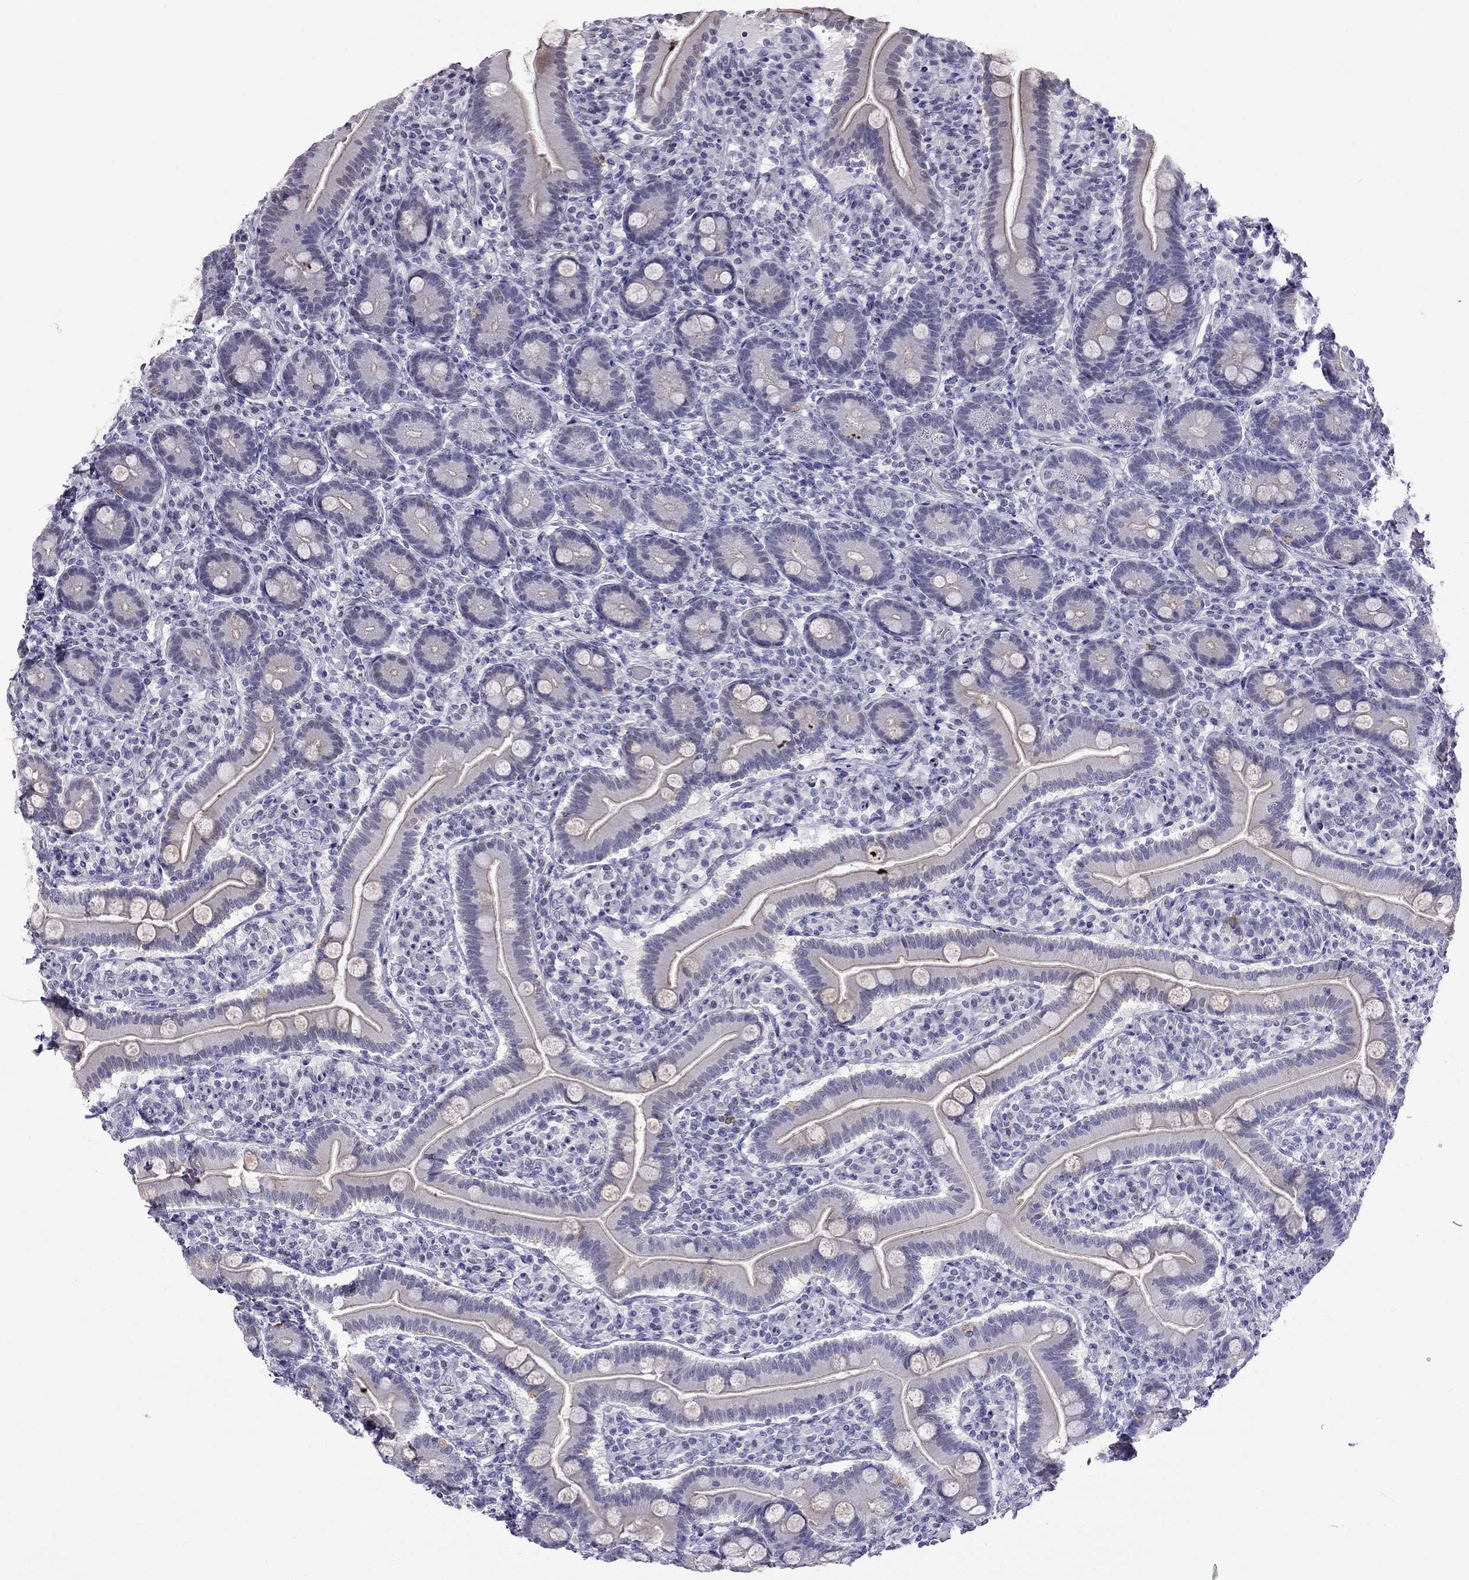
{"staining": {"intensity": "weak", "quantity": "25%-75%", "location": "cytoplasmic/membranous"}, "tissue": "small intestine", "cell_type": "Glandular cells", "image_type": "normal", "snomed": [{"axis": "morphology", "description": "Normal tissue, NOS"}, {"axis": "topography", "description": "Small intestine"}], "caption": "An immunohistochemistry photomicrograph of benign tissue is shown. Protein staining in brown highlights weak cytoplasmic/membranous positivity in small intestine within glandular cells.", "gene": "MUC15", "patient": {"sex": "male", "age": 66}}